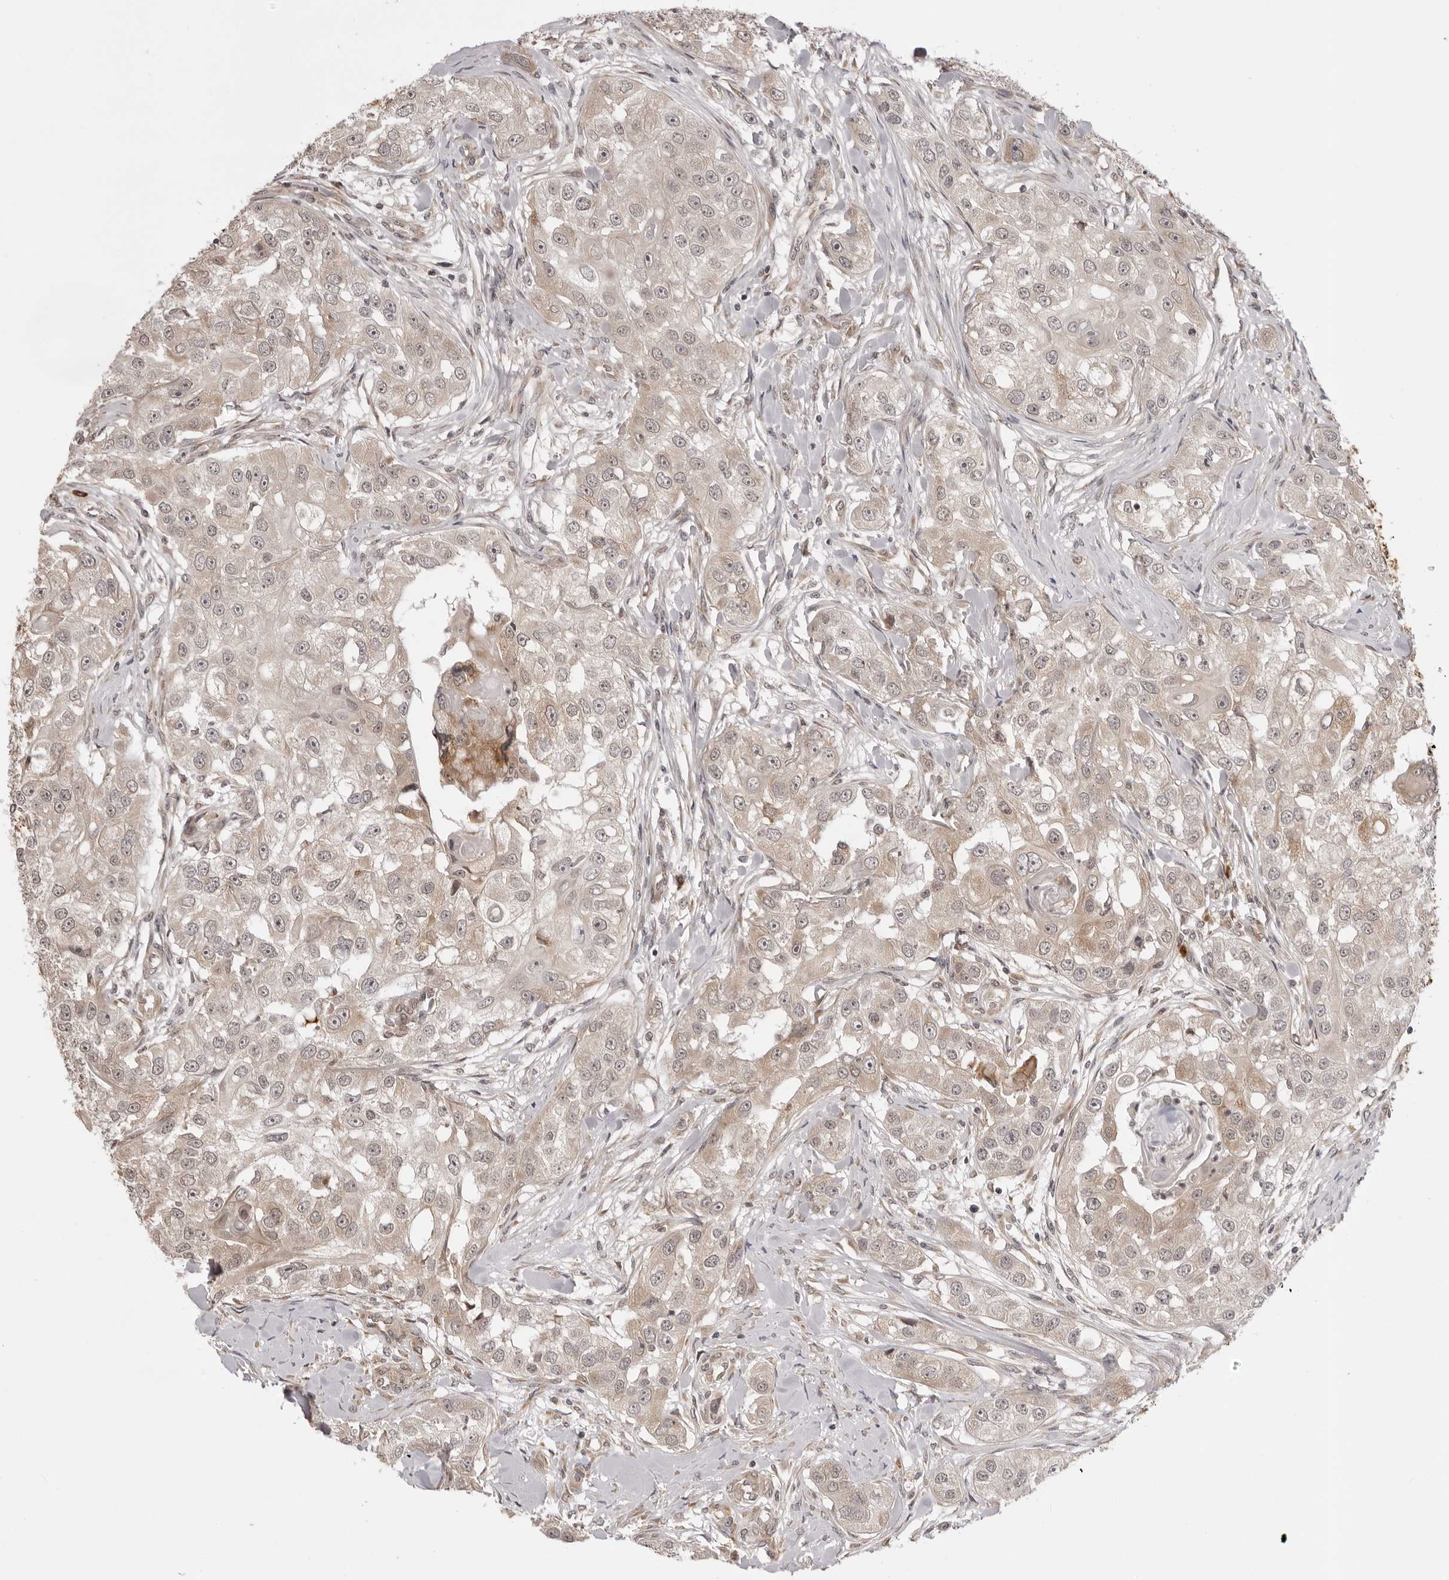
{"staining": {"intensity": "weak", "quantity": "25%-75%", "location": "cytoplasmic/membranous"}, "tissue": "head and neck cancer", "cell_type": "Tumor cells", "image_type": "cancer", "snomed": [{"axis": "morphology", "description": "Normal tissue, NOS"}, {"axis": "morphology", "description": "Squamous cell carcinoma, NOS"}, {"axis": "topography", "description": "Skeletal muscle"}, {"axis": "topography", "description": "Head-Neck"}], "caption": "Tumor cells exhibit low levels of weak cytoplasmic/membranous expression in about 25%-75% of cells in head and neck squamous cell carcinoma.", "gene": "ZC3H11A", "patient": {"sex": "male", "age": 51}}